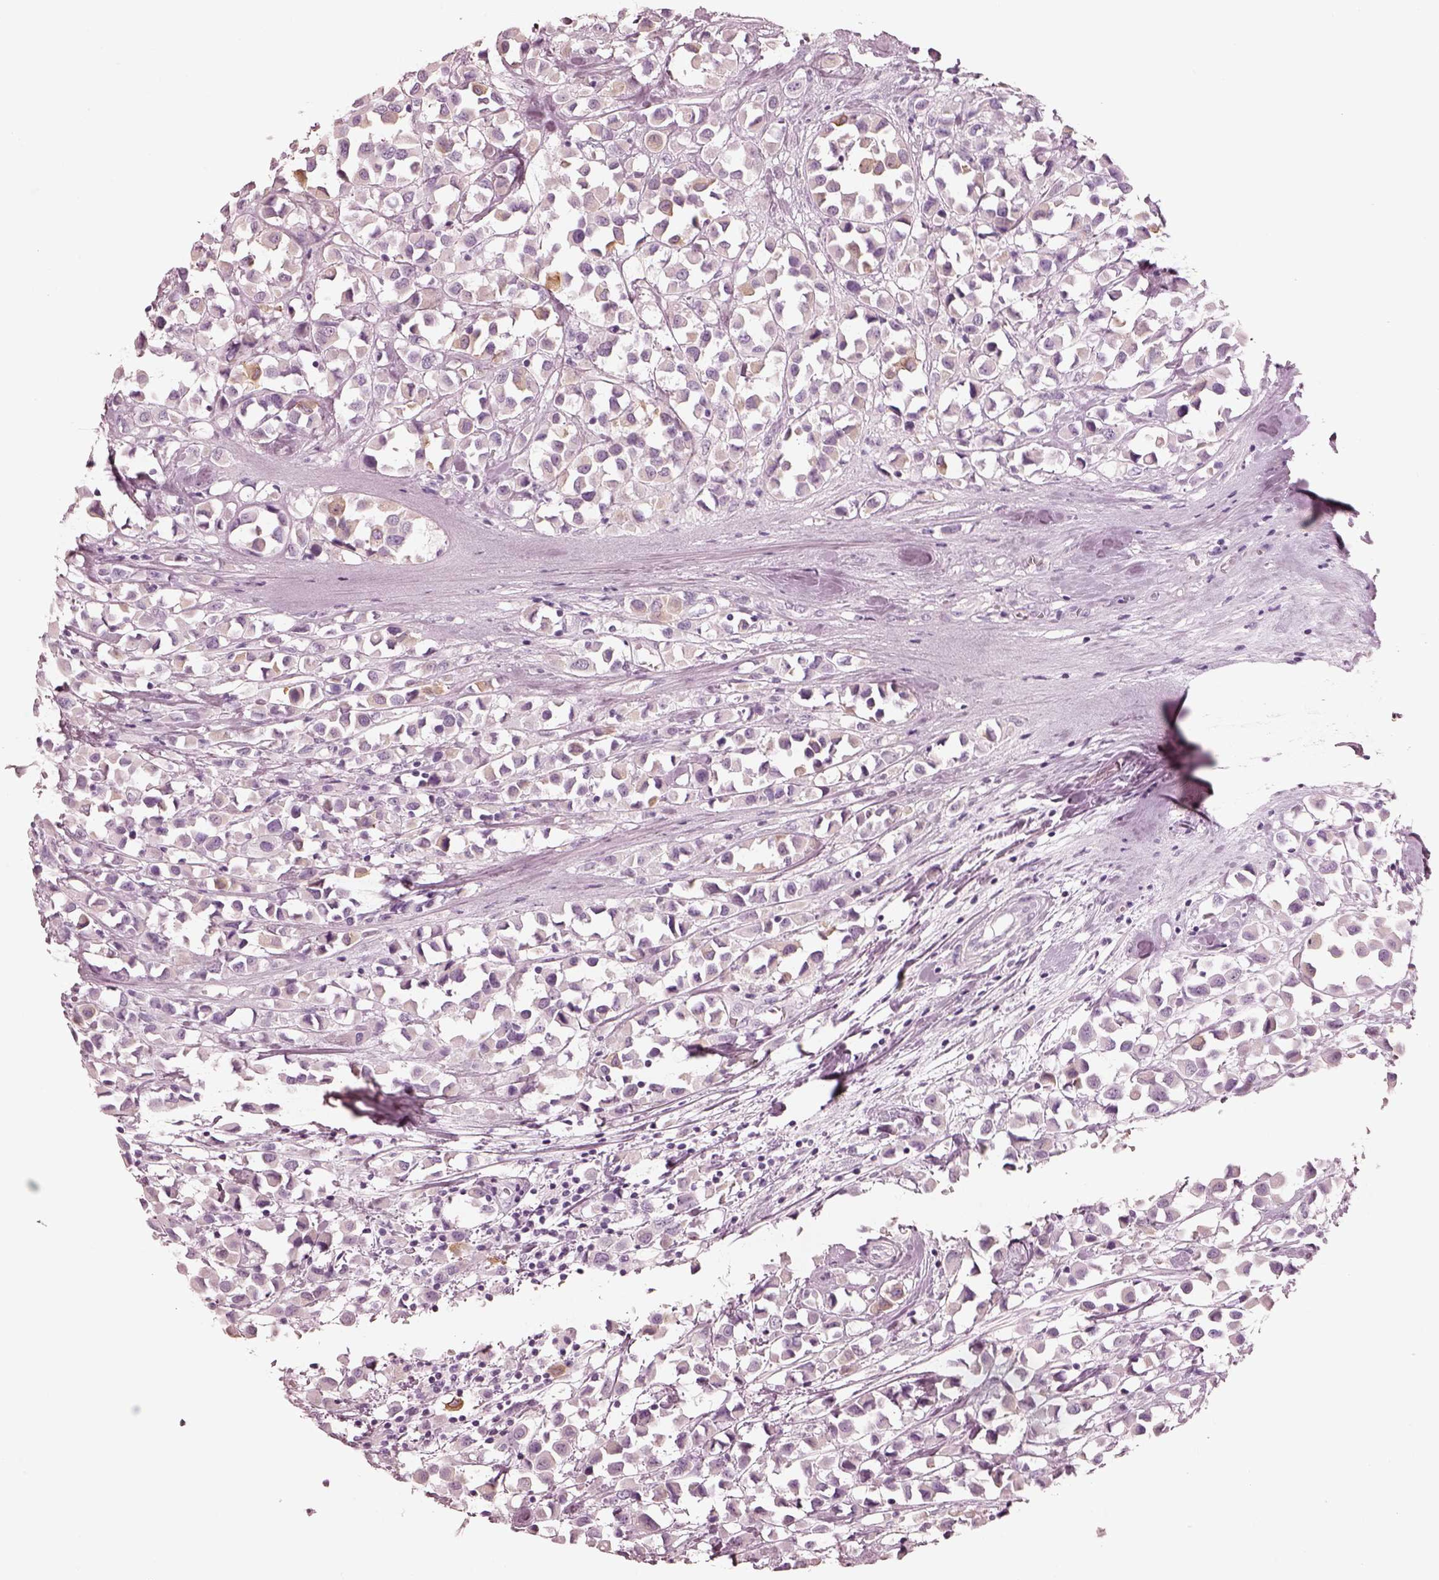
{"staining": {"intensity": "negative", "quantity": "none", "location": "none"}, "tissue": "breast cancer", "cell_type": "Tumor cells", "image_type": "cancer", "snomed": [{"axis": "morphology", "description": "Duct carcinoma"}, {"axis": "topography", "description": "Breast"}], "caption": "Tumor cells show no significant protein expression in breast cancer.", "gene": "PON3", "patient": {"sex": "female", "age": 61}}